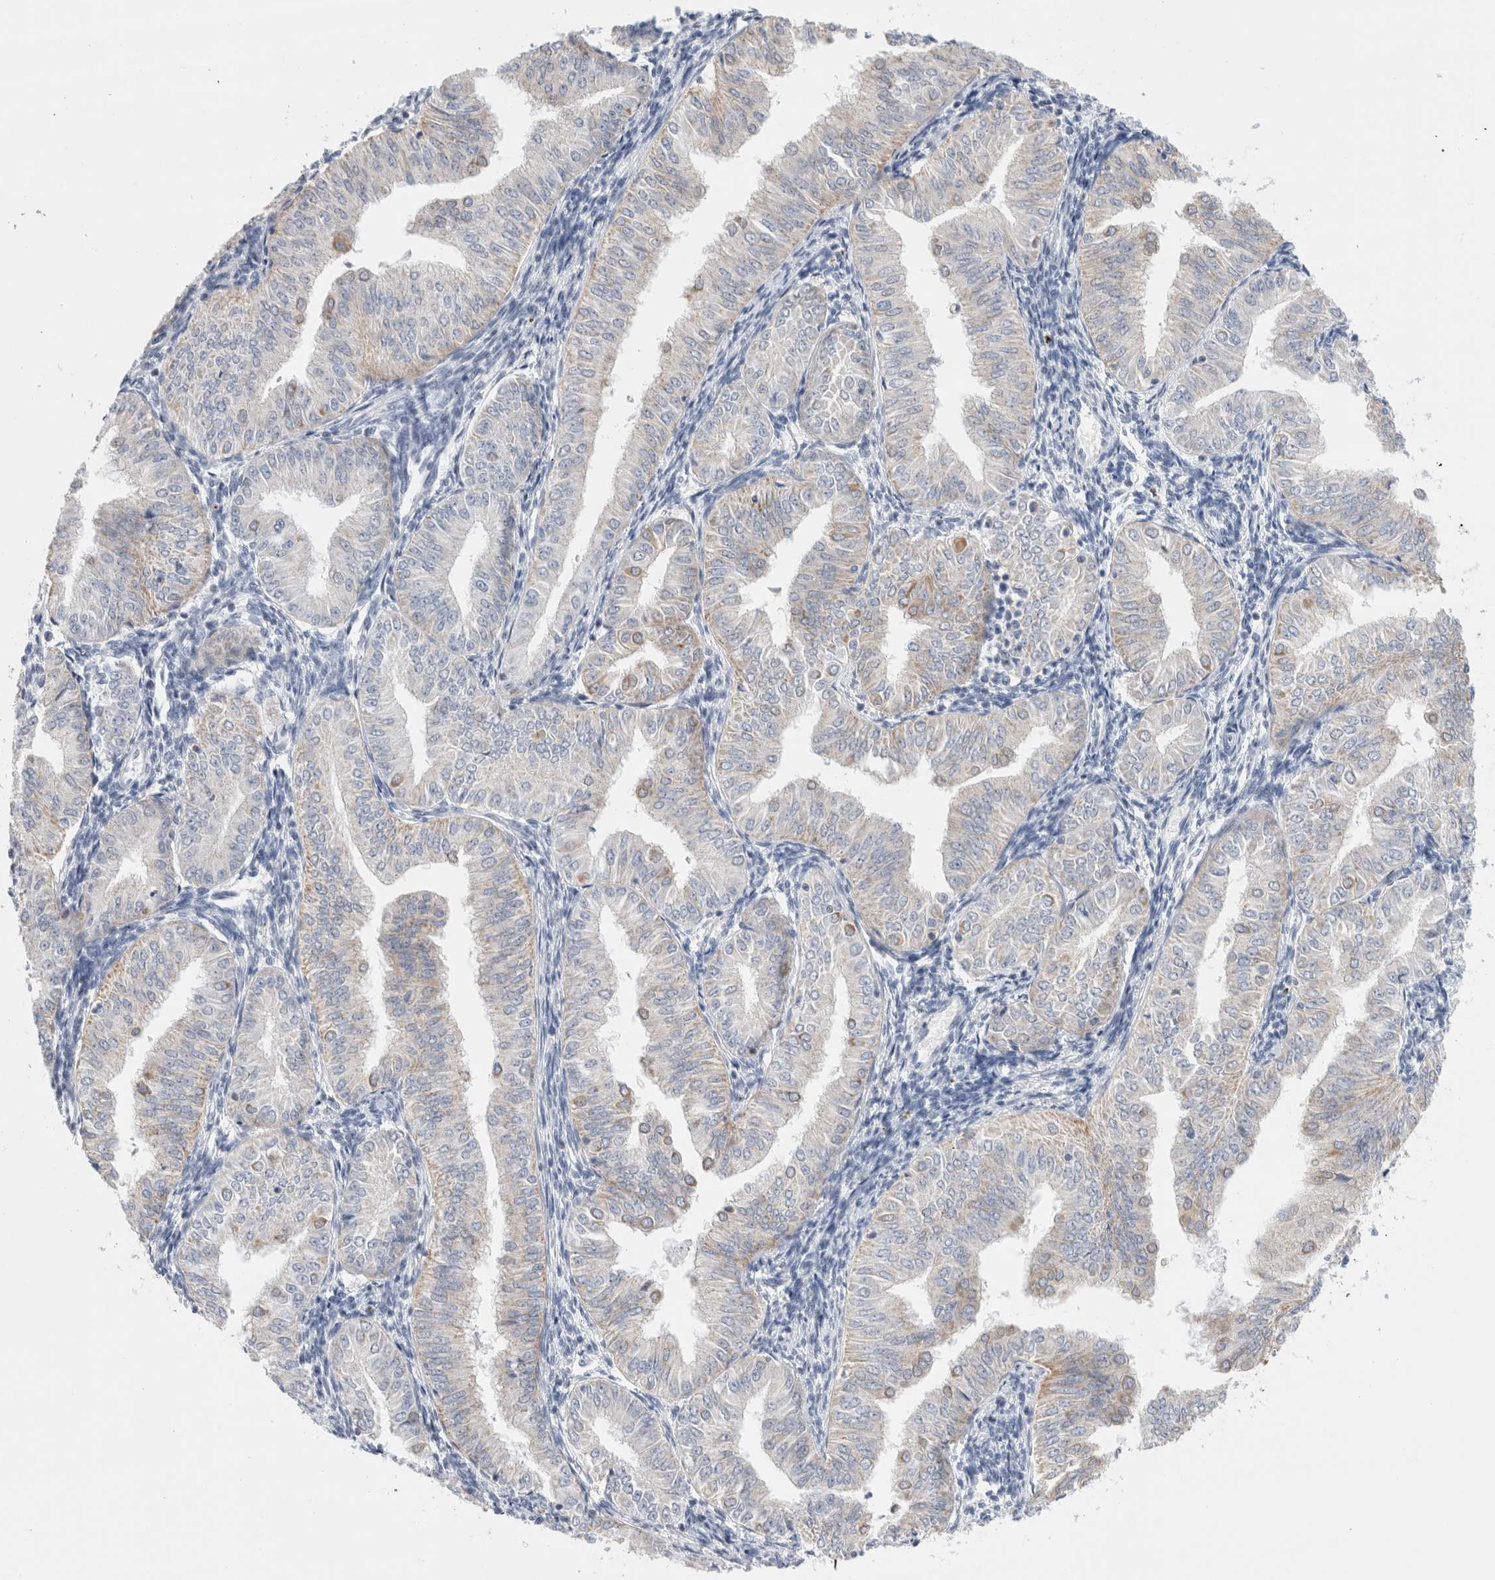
{"staining": {"intensity": "moderate", "quantity": "<25%", "location": "cytoplasmic/membranous"}, "tissue": "endometrial cancer", "cell_type": "Tumor cells", "image_type": "cancer", "snomed": [{"axis": "morphology", "description": "Normal tissue, NOS"}, {"axis": "morphology", "description": "Adenocarcinoma, NOS"}, {"axis": "topography", "description": "Endometrium"}], "caption": "Approximately <25% of tumor cells in human adenocarcinoma (endometrial) reveal moderate cytoplasmic/membranous protein expression as visualized by brown immunohistochemical staining.", "gene": "ECHDC2", "patient": {"sex": "female", "age": 53}}